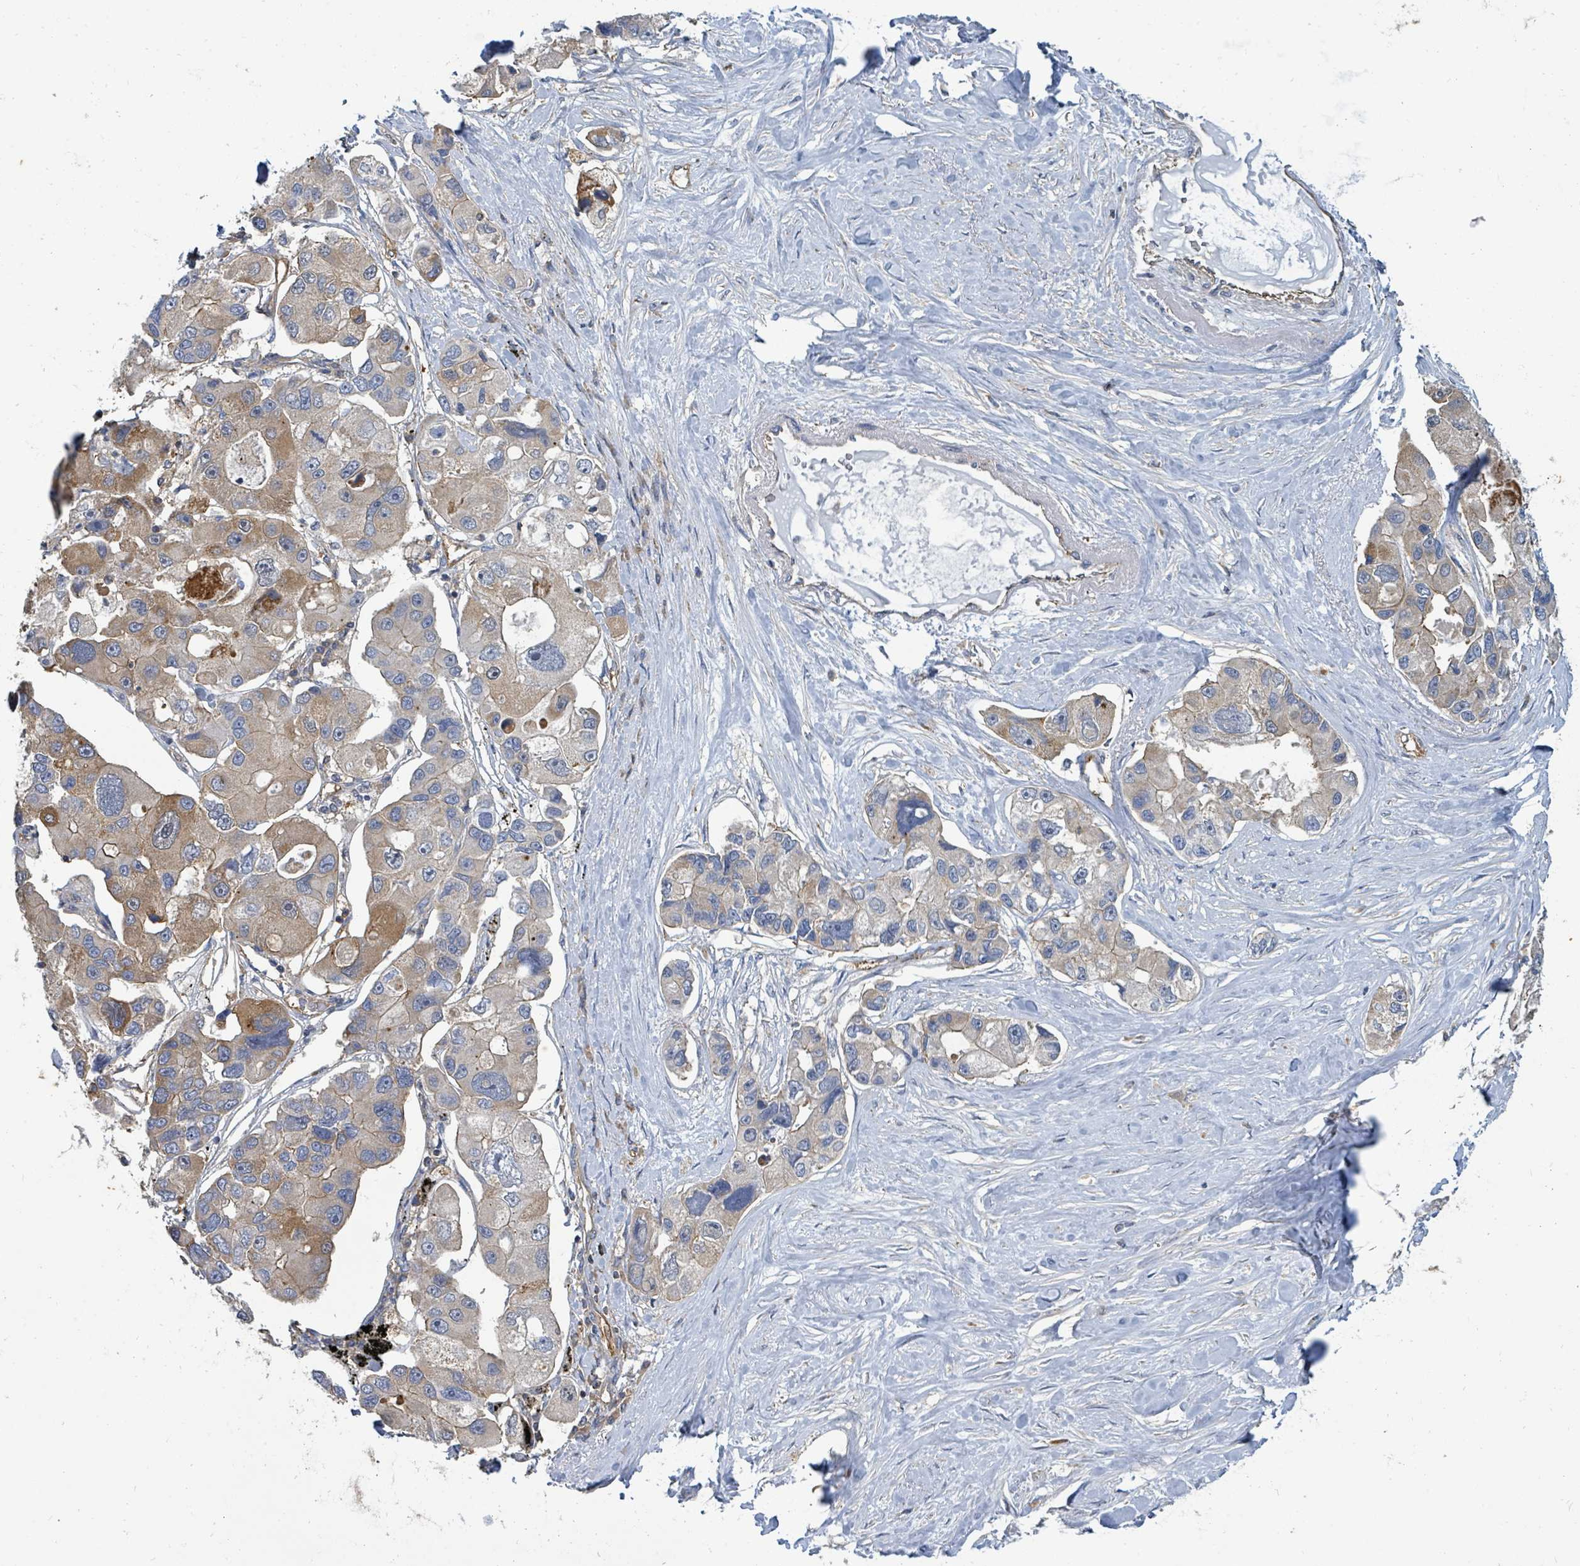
{"staining": {"intensity": "moderate", "quantity": "25%-75%", "location": "cytoplasmic/membranous"}, "tissue": "lung cancer", "cell_type": "Tumor cells", "image_type": "cancer", "snomed": [{"axis": "morphology", "description": "Adenocarcinoma, NOS"}, {"axis": "topography", "description": "Lung"}], "caption": "Immunohistochemistry staining of lung cancer (adenocarcinoma), which demonstrates medium levels of moderate cytoplasmic/membranous positivity in approximately 25%-75% of tumor cells indicating moderate cytoplasmic/membranous protein staining. The staining was performed using DAB (brown) for protein detection and nuclei were counterstained in hematoxylin (blue).", "gene": "BOLA2B", "patient": {"sex": "female", "age": 54}}